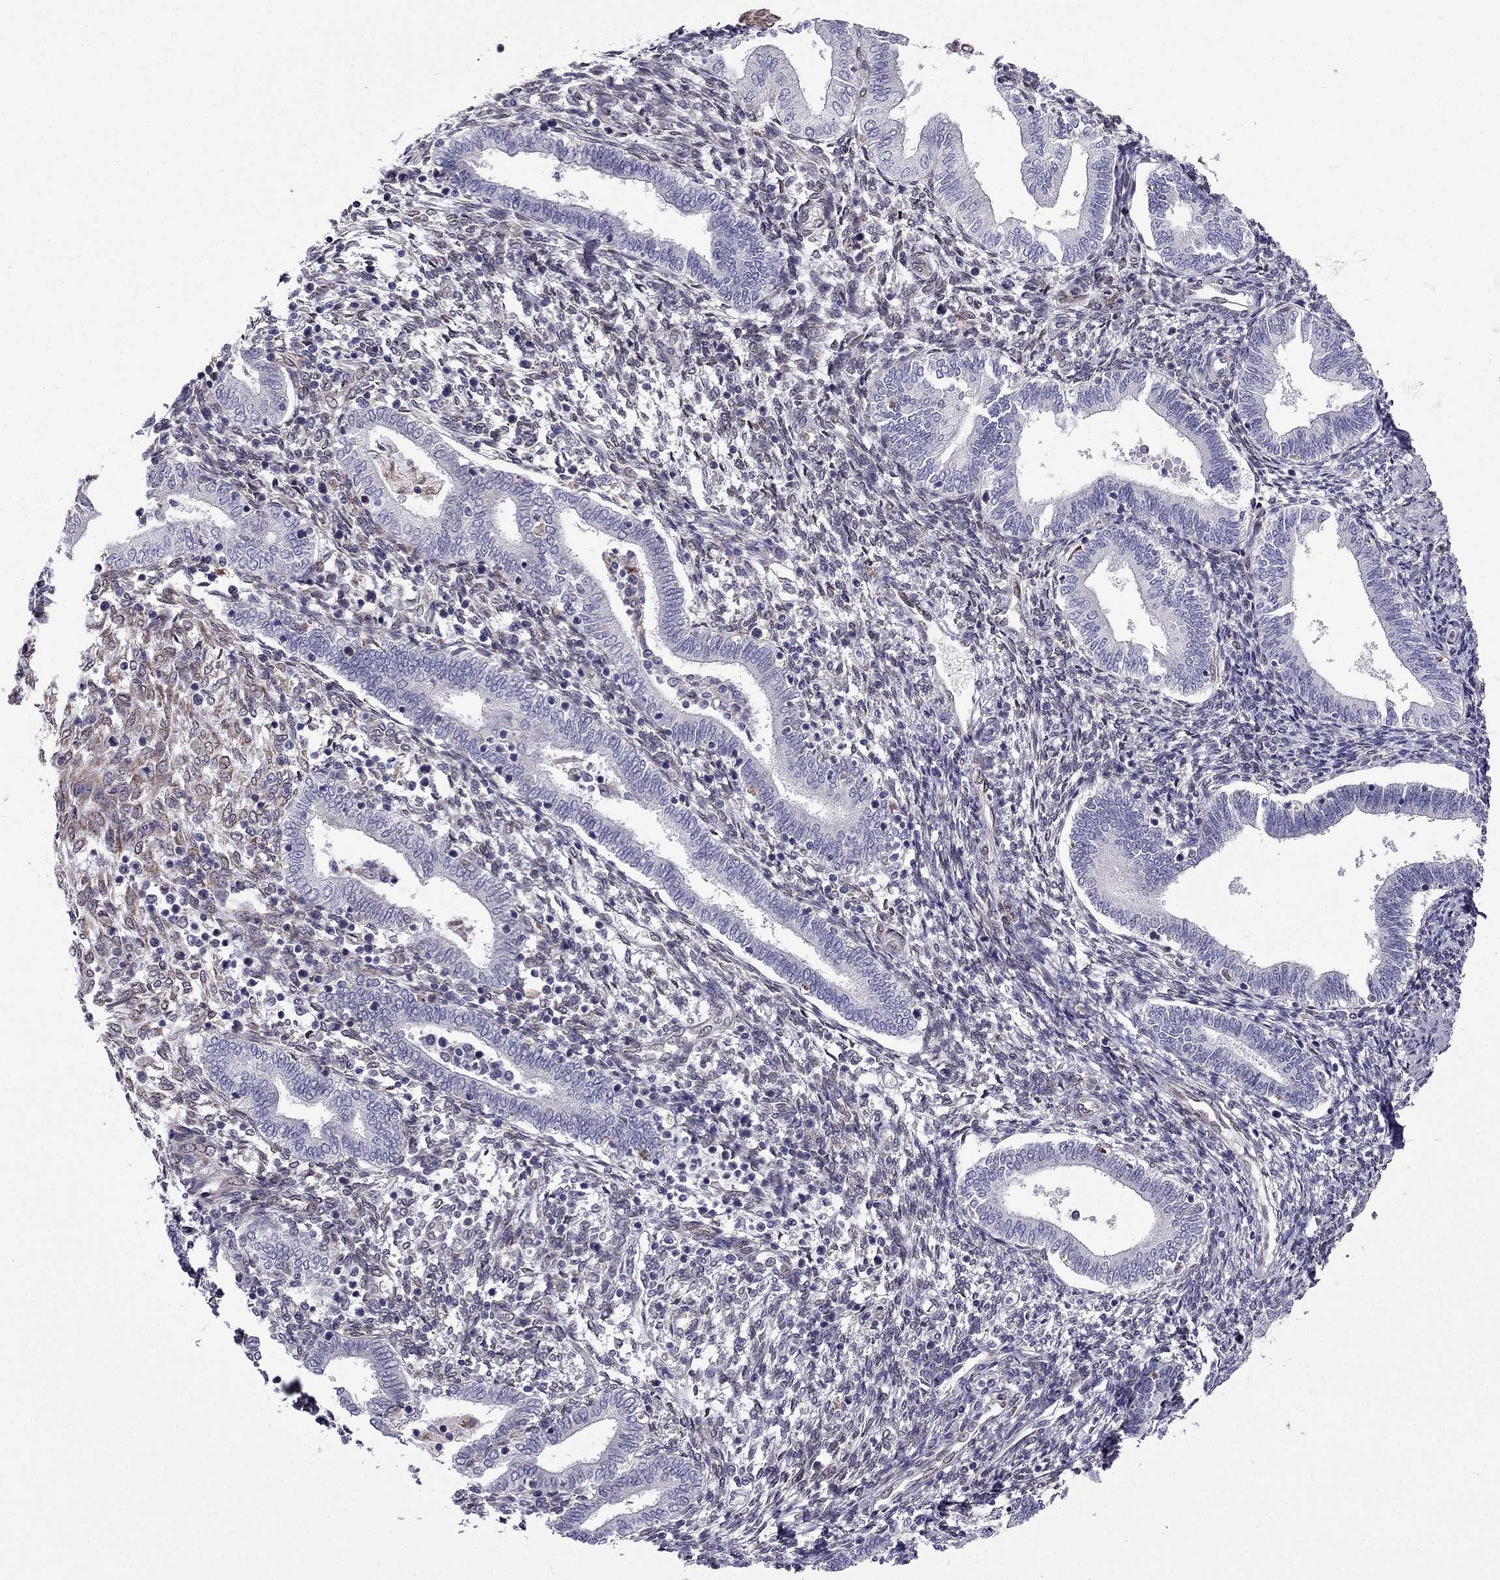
{"staining": {"intensity": "weak", "quantity": "25%-75%", "location": "cytoplasmic/membranous"}, "tissue": "endometrium", "cell_type": "Cells in endometrial stroma", "image_type": "normal", "snomed": [{"axis": "morphology", "description": "Normal tissue, NOS"}, {"axis": "topography", "description": "Endometrium"}], "caption": "This micrograph shows normal endometrium stained with immunohistochemistry (IHC) to label a protein in brown. The cytoplasmic/membranous of cells in endometrial stroma show weak positivity for the protein. Nuclei are counter-stained blue.", "gene": "IKBIP", "patient": {"sex": "female", "age": 42}}